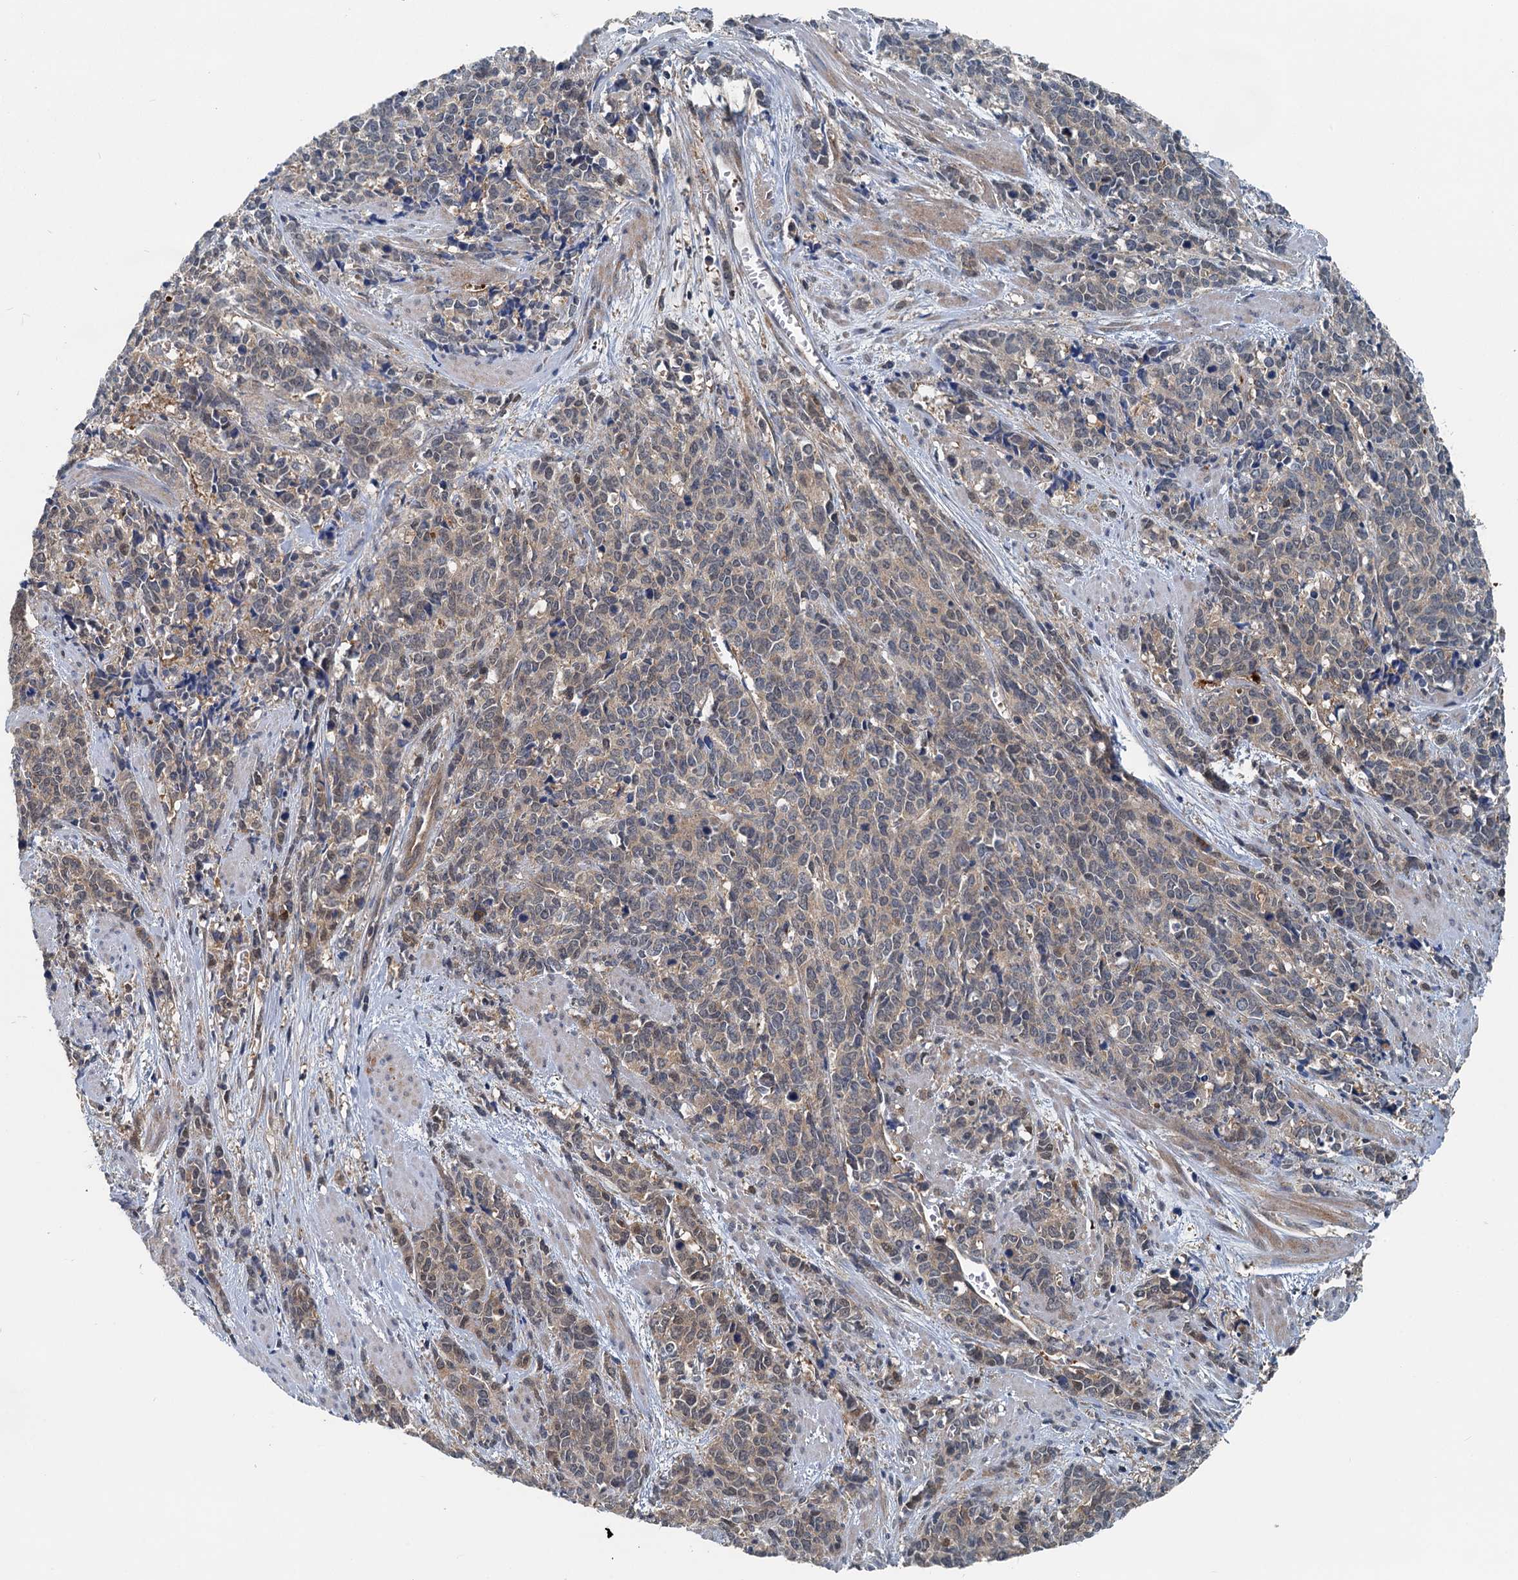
{"staining": {"intensity": "weak", "quantity": "25%-75%", "location": "cytoplasmic/membranous"}, "tissue": "cervical cancer", "cell_type": "Tumor cells", "image_type": "cancer", "snomed": [{"axis": "morphology", "description": "Squamous cell carcinoma, NOS"}, {"axis": "topography", "description": "Cervix"}], "caption": "Weak cytoplasmic/membranous positivity is appreciated in about 25%-75% of tumor cells in cervical squamous cell carcinoma.", "gene": "GCLM", "patient": {"sex": "female", "age": 60}}